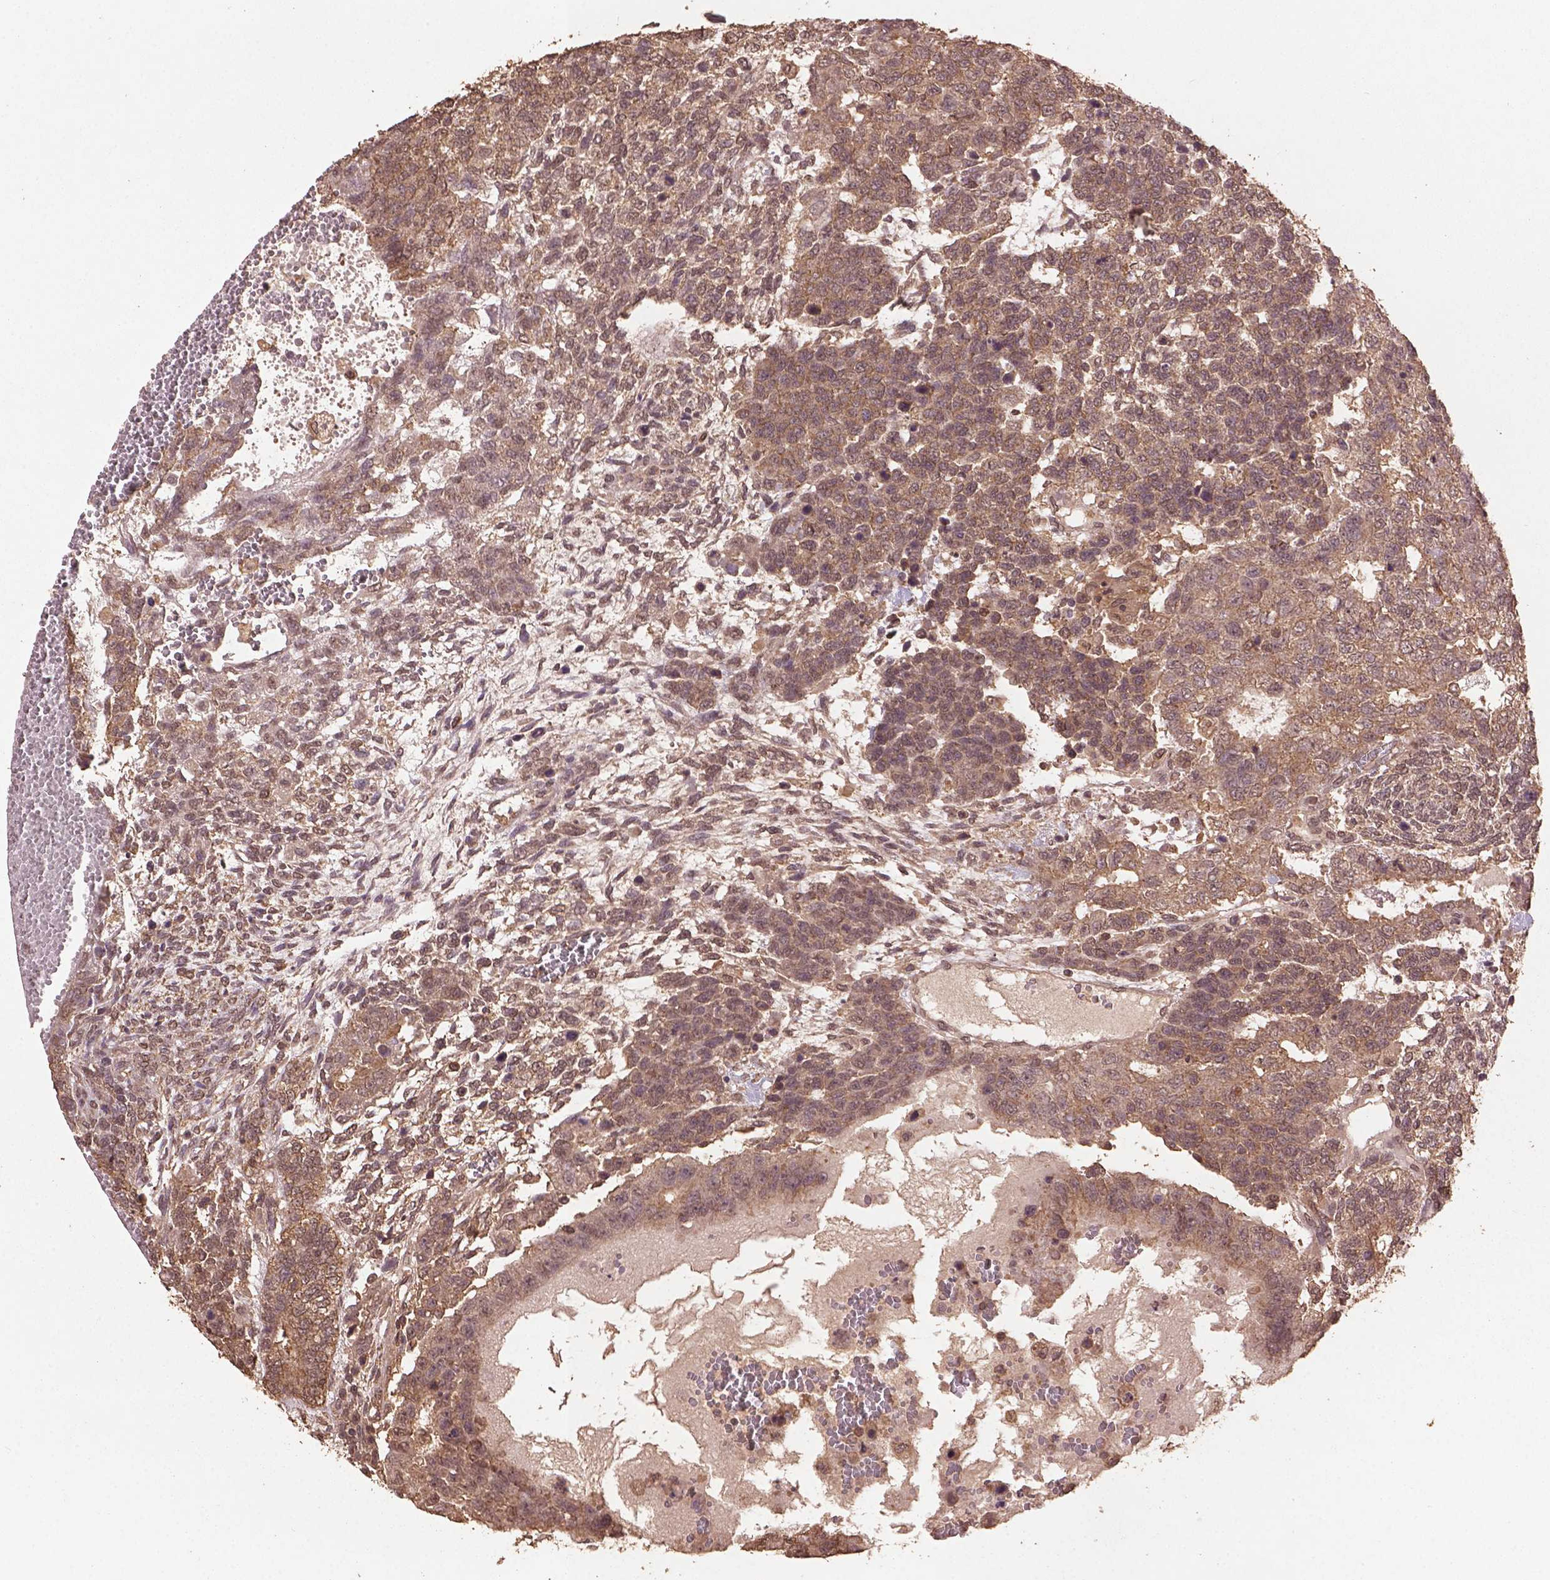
{"staining": {"intensity": "weak", "quantity": ">75%", "location": "cytoplasmic/membranous"}, "tissue": "testis cancer", "cell_type": "Tumor cells", "image_type": "cancer", "snomed": [{"axis": "morphology", "description": "Normal tissue, NOS"}, {"axis": "morphology", "description": "Carcinoma, Embryonal, NOS"}, {"axis": "topography", "description": "Testis"}, {"axis": "topography", "description": "Epididymis"}], "caption": "Approximately >75% of tumor cells in testis embryonal carcinoma reveal weak cytoplasmic/membranous protein positivity as visualized by brown immunohistochemical staining.", "gene": "BABAM1", "patient": {"sex": "male", "age": 23}}